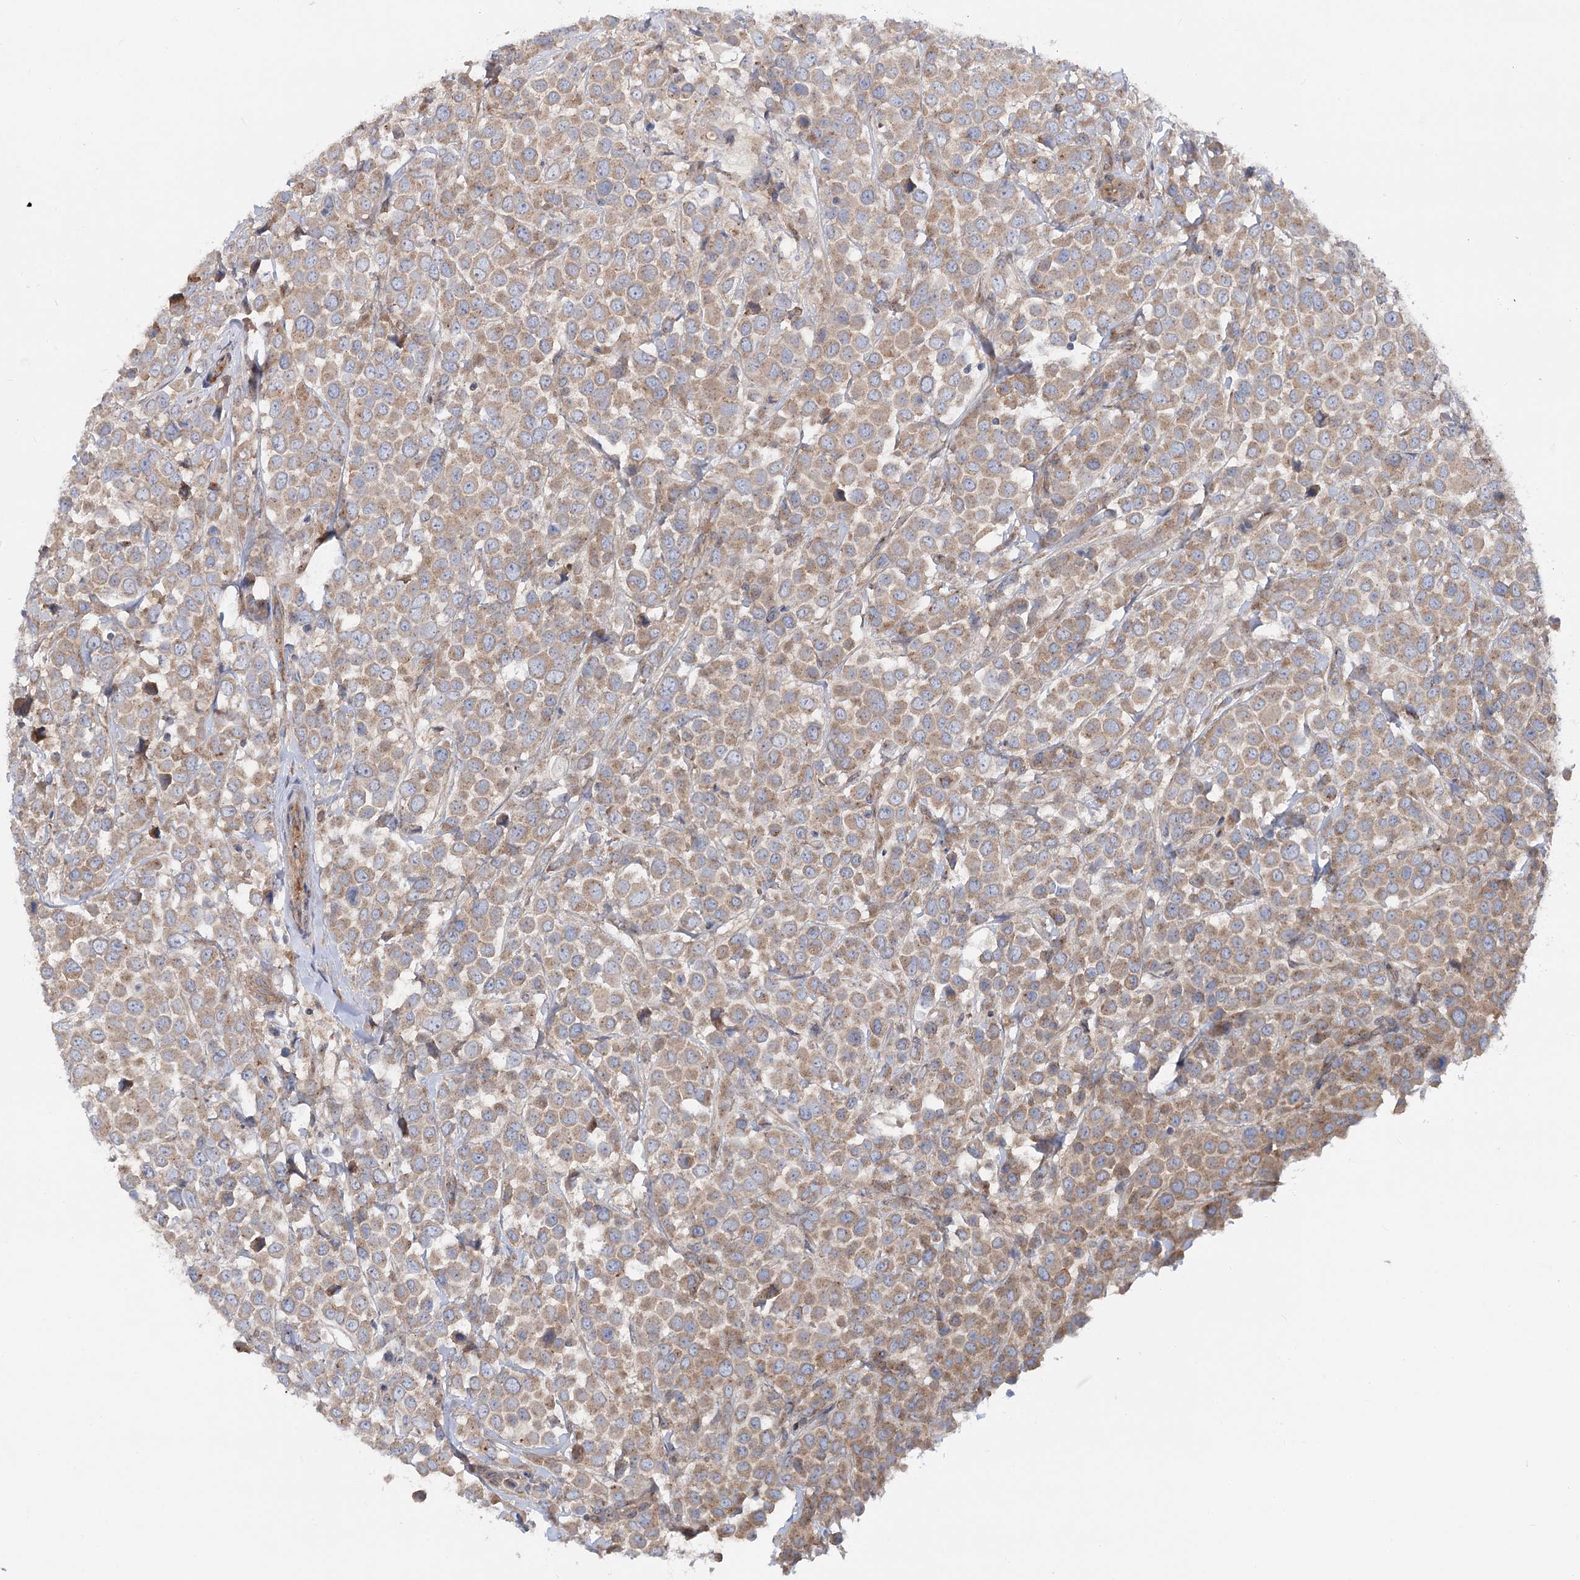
{"staining": {"intensity": "weak", "quantity": ">75%", "location": "cytoplasmic/membranous"}, "tissue": "breast cancer", "cell_type": "Tumor cells", "image_type": "cancer", "snomed": [{"axis": "morphology", "description": "Duct carcinoma"}, {"axis": "topography", "description": "Breast"}], "caption": "The micrograph displays a brown stain indicating the presence of a protein in the cytoplasmic/membranous of tumor cells in breast intraductal carcinoma.", "gene": "SCN11A", "patient": {"sex": "female", "age": 61}}